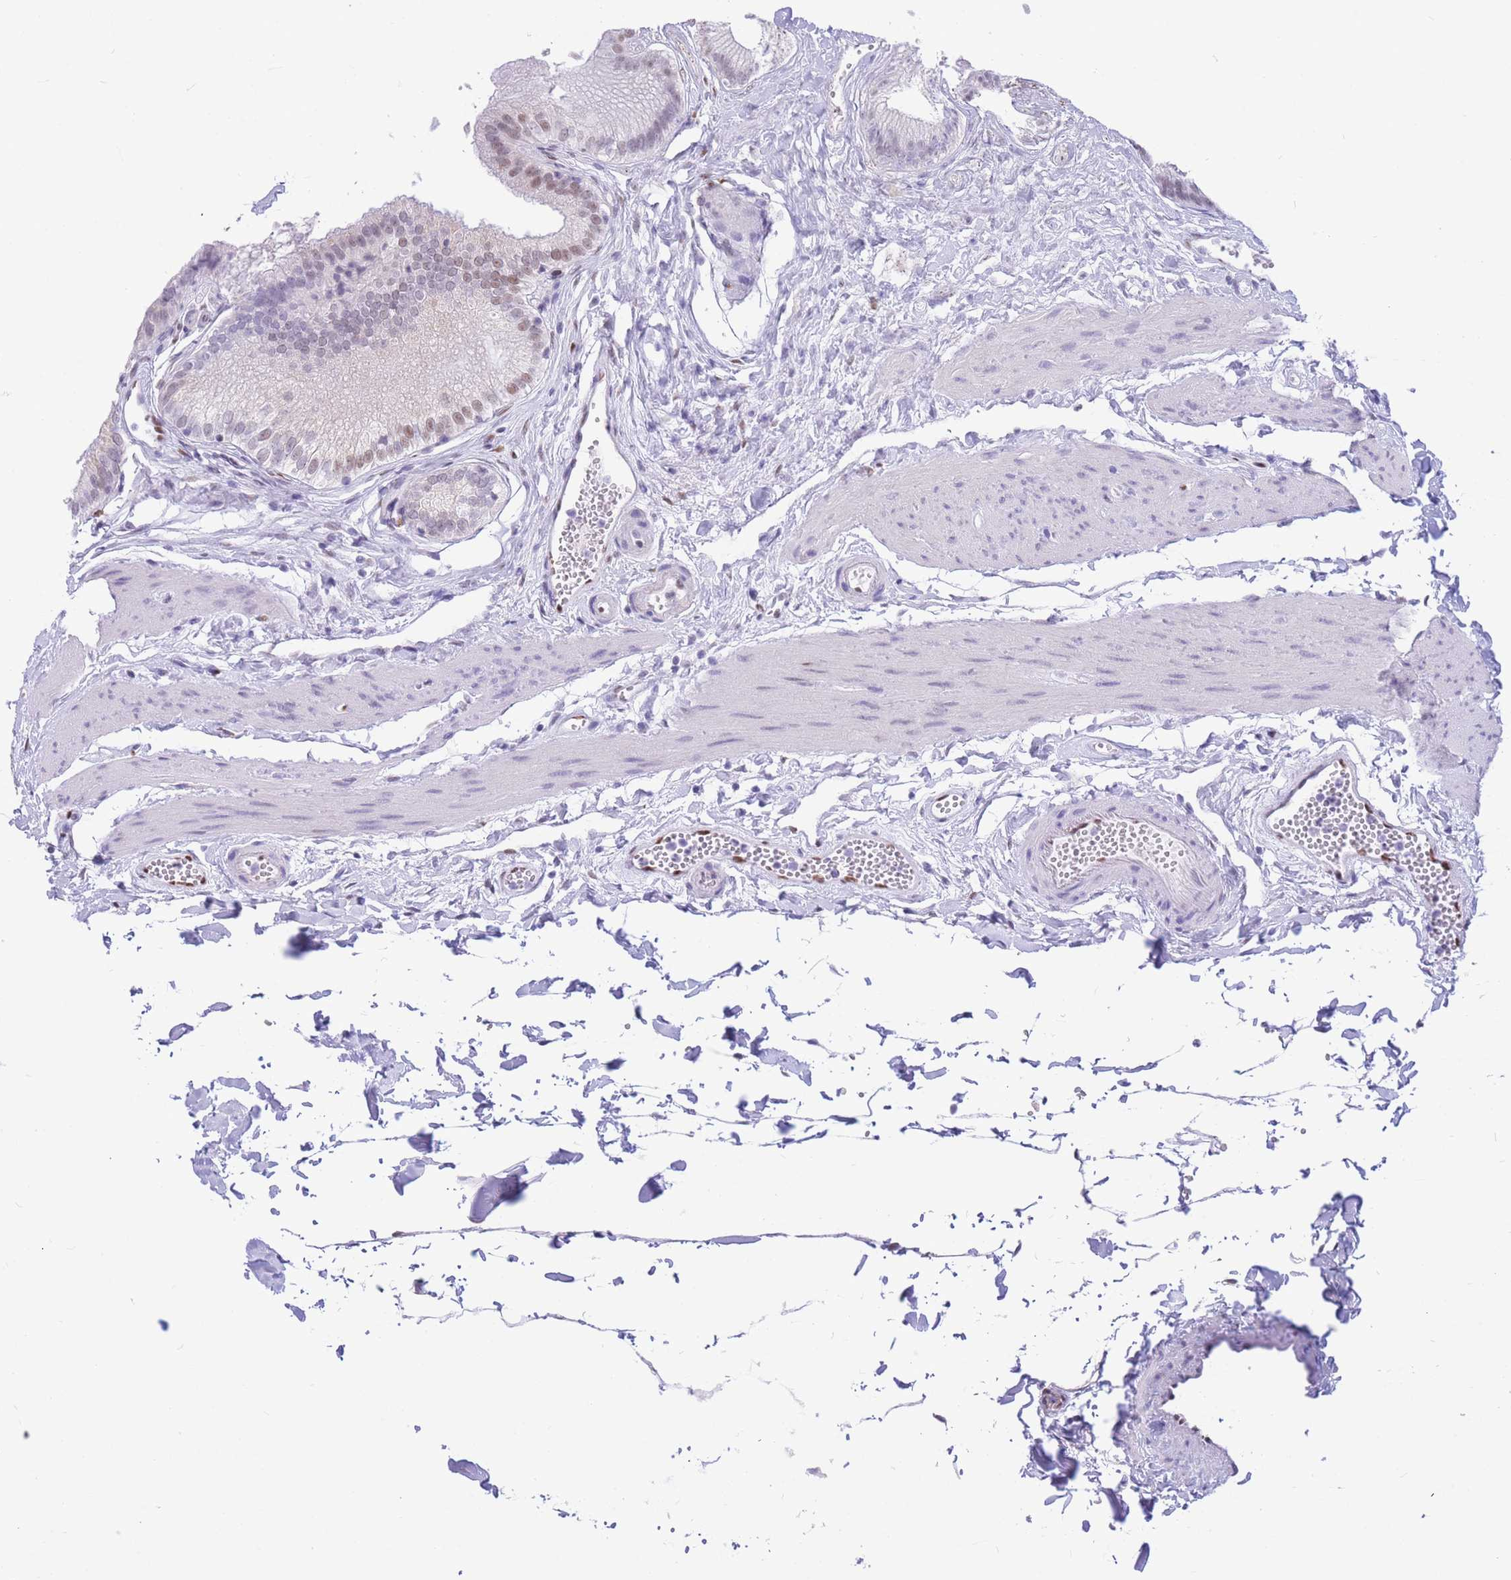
{"staining": {"intensity": "moderate", "quantity": "25%-75%", "location": "cytoplasmic/membranous,nuclear"}, "tissue": "gallbladder", "cell_type": "Glandular cells", "image_type": "normal", "snomed": [{"axis": "morphology", "description": "Normal tissue, NOS"}, {"axis": "topography", "description": "Gallbladder"}], "caption": "Glandular cells reveal moderate cytoplasmic/membranous,nuclear staining in about 25%-75% of cells in normal gallbladder.", "gene": "FAM153A", "patient": {"sex": "female", "age": 54}}